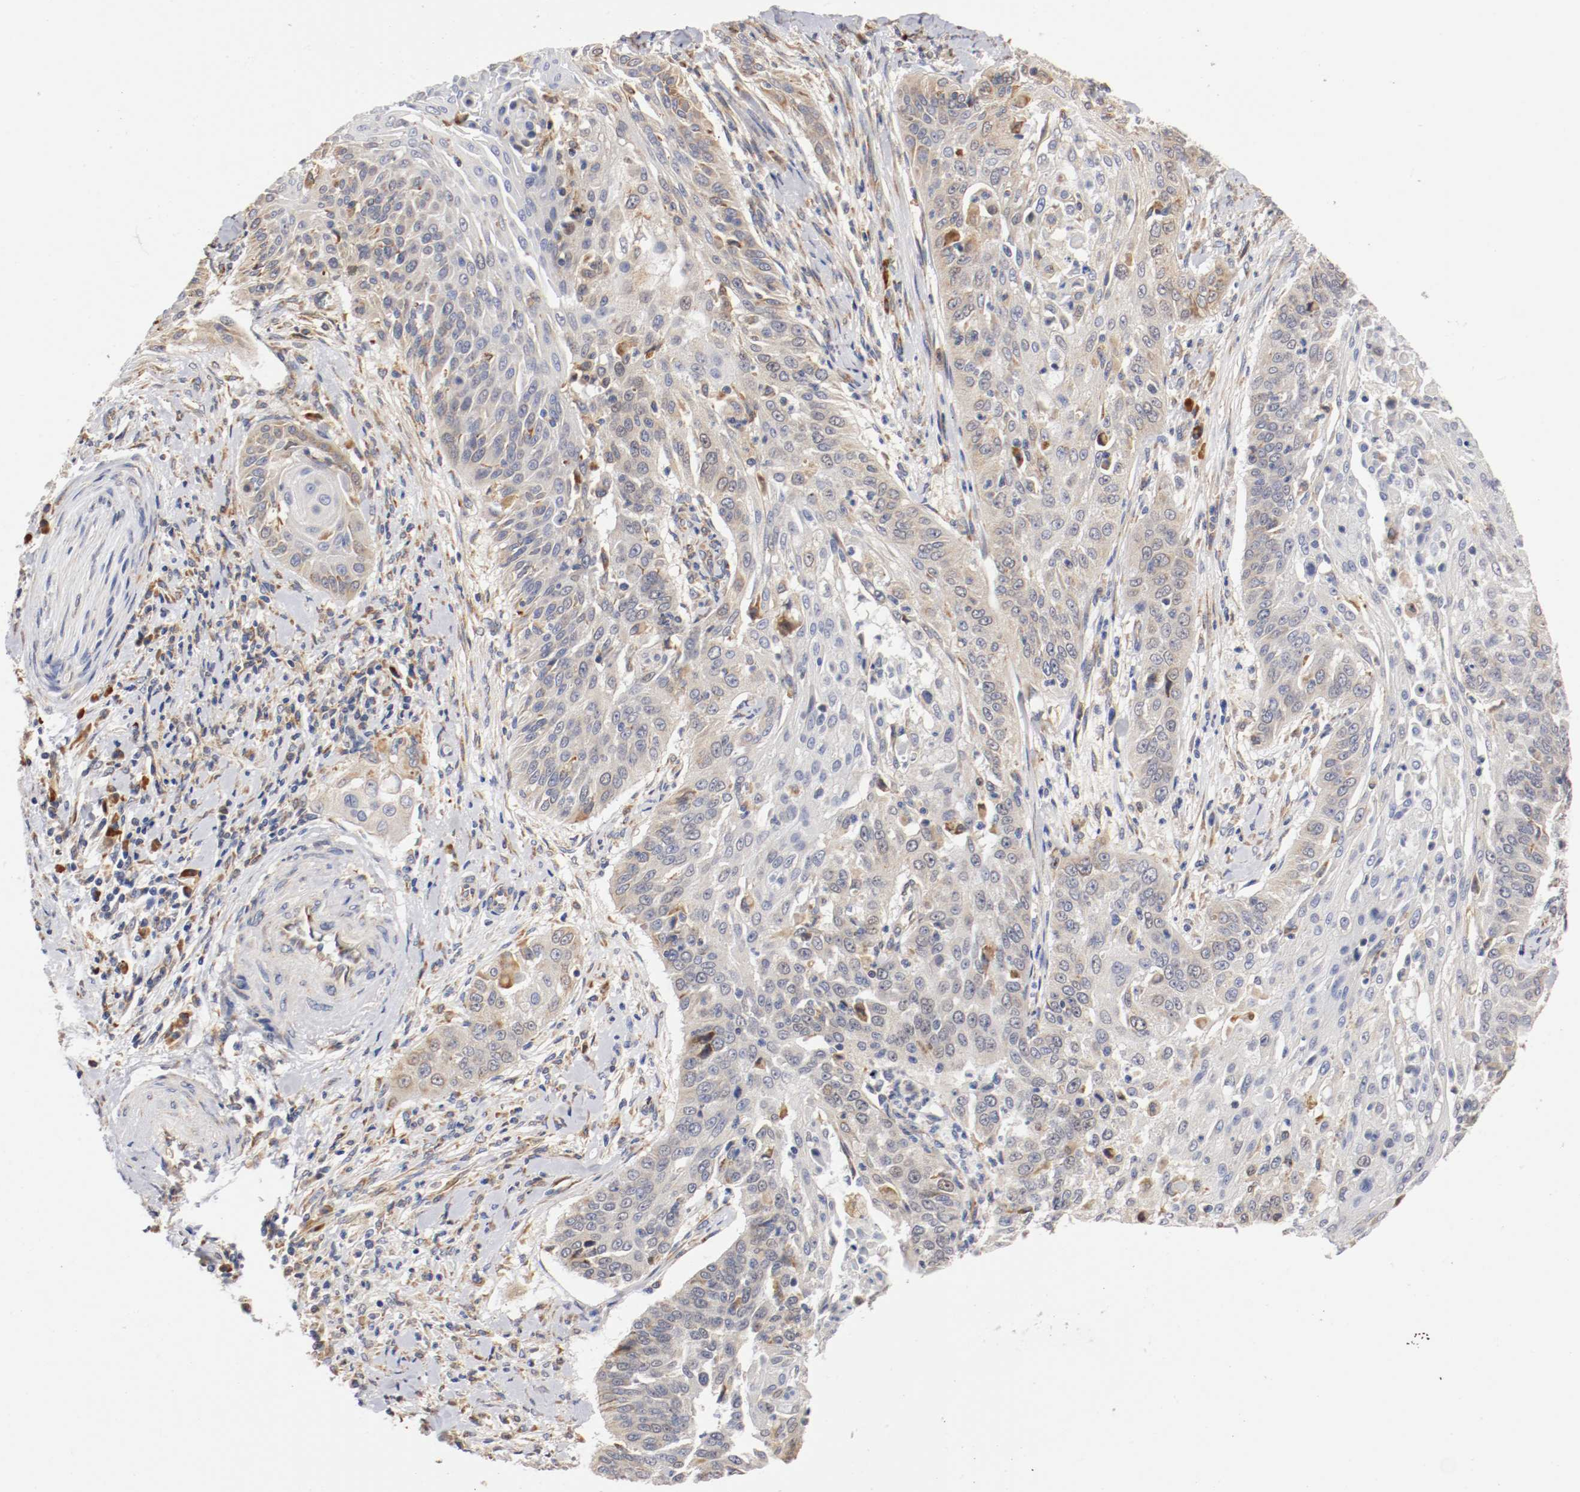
{"staining": {"intensity": "weak", "quantity": ">75%", "location": "cytoplasmic/membranous"}, "tissue": "cervical cancer", "cell_type": "Tumor cells", "image_type": "cancer", "snomed": [{"axis": "morphology", "description": "Squamous cell carcinoma, NOS"}, {"axis": "topography", "description": "Cervix"}], "caption": "About >75% of tumor cells in squamous cell carcinoma (cervical) display weak cytoplasmic/membranous protein staining as visualized by brown immunohistochemical staining.", "gene": "TNFSF13", "patient": {"sex": "female", "age": 33}}